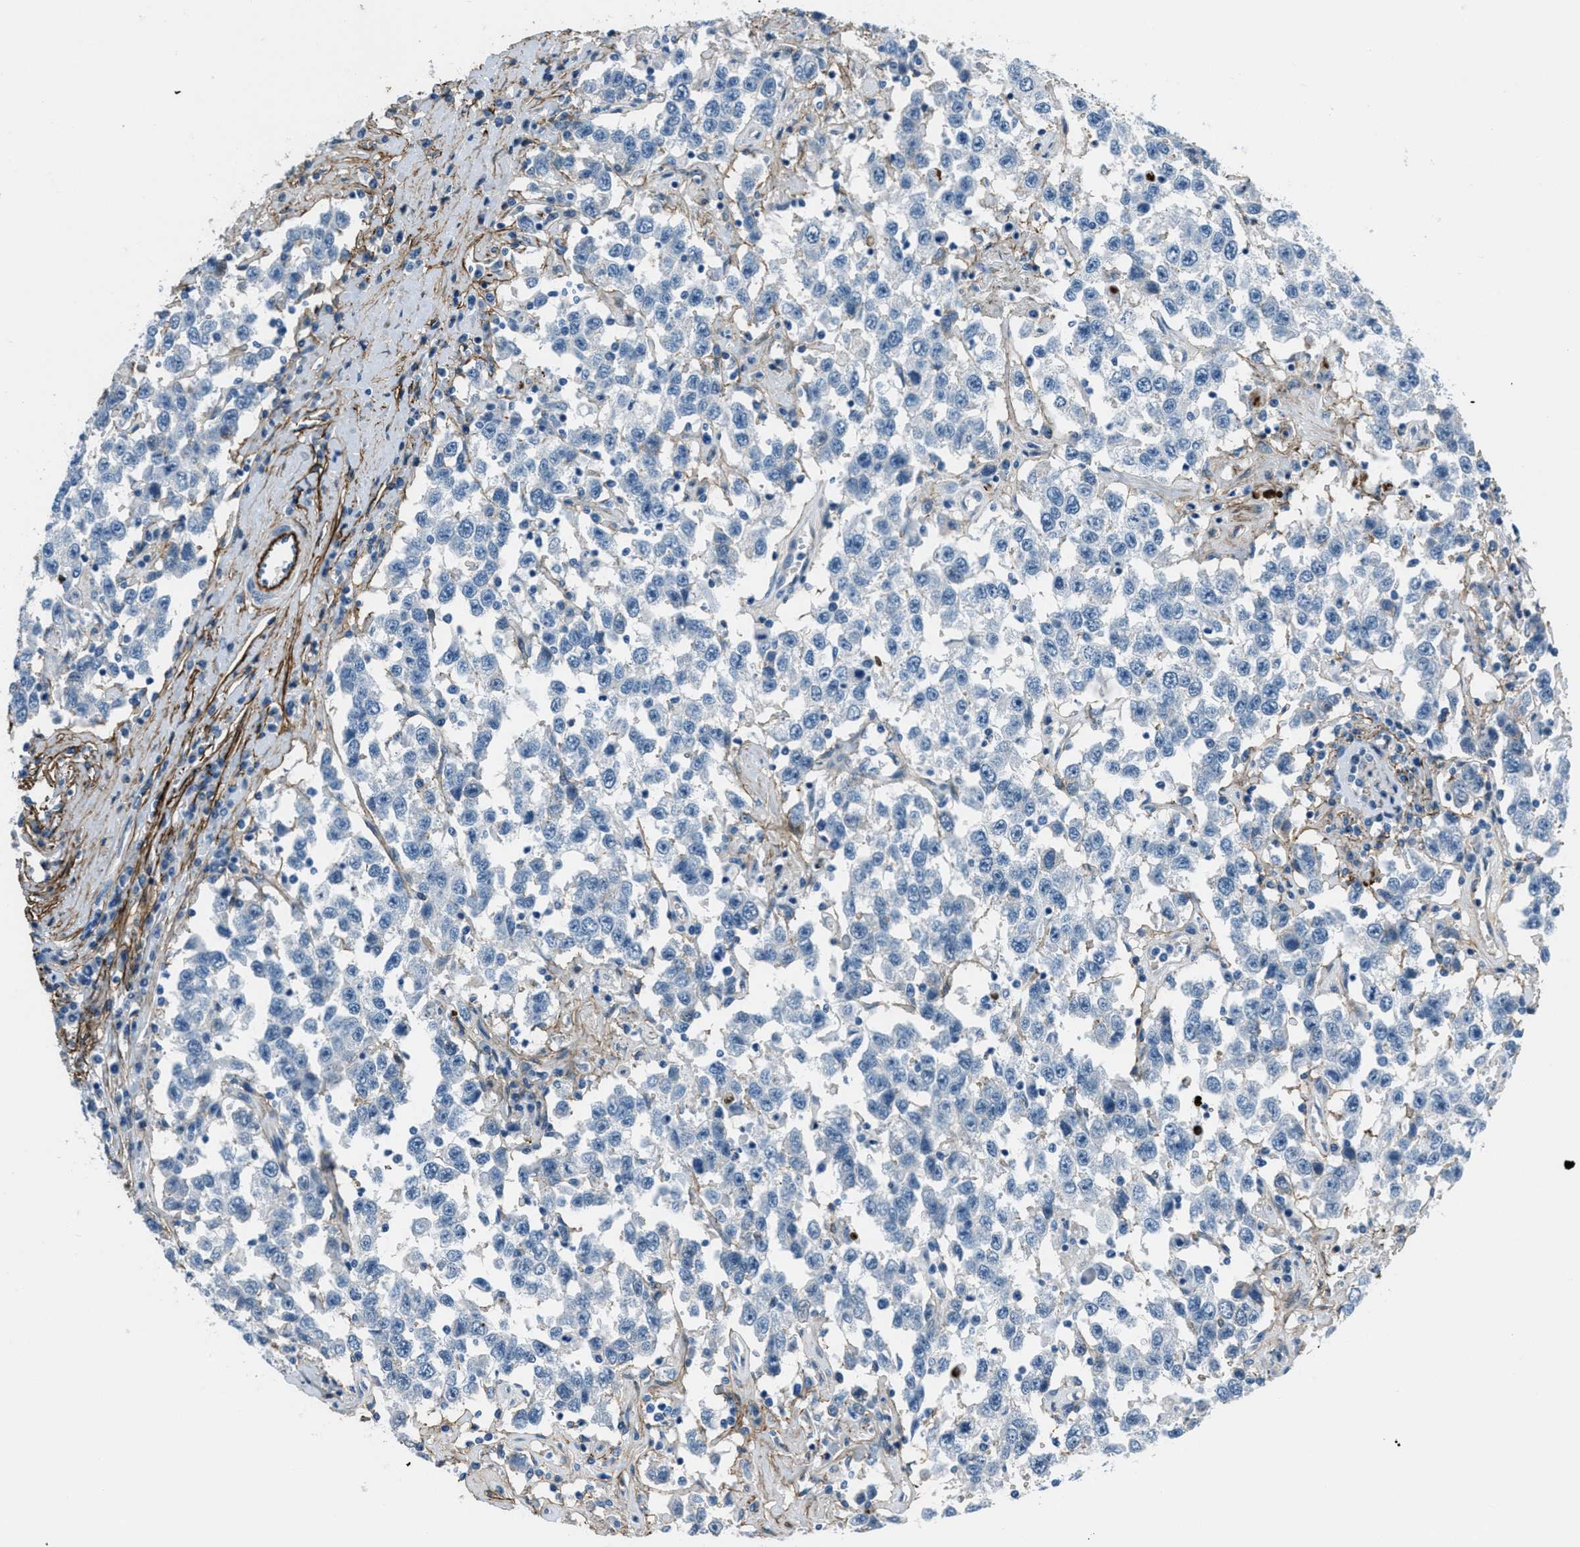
{"staining": {"intensity": "negative", "quantity": "none", "location": "none"}, "tissue": "testis cancer", "cell_type": "Tumor cells", "image_type": "cancer", "snomed": [{"axis": "morphology", "description": "Seminoma, NOS"}, {"axis": "topography", "description": "Testis"}], "caption": "The photomicrograph displays no significant staining in tumor cells of testis cancer.", "gene": "FBN1", "patient": {"sex": "male", "age": 41}}